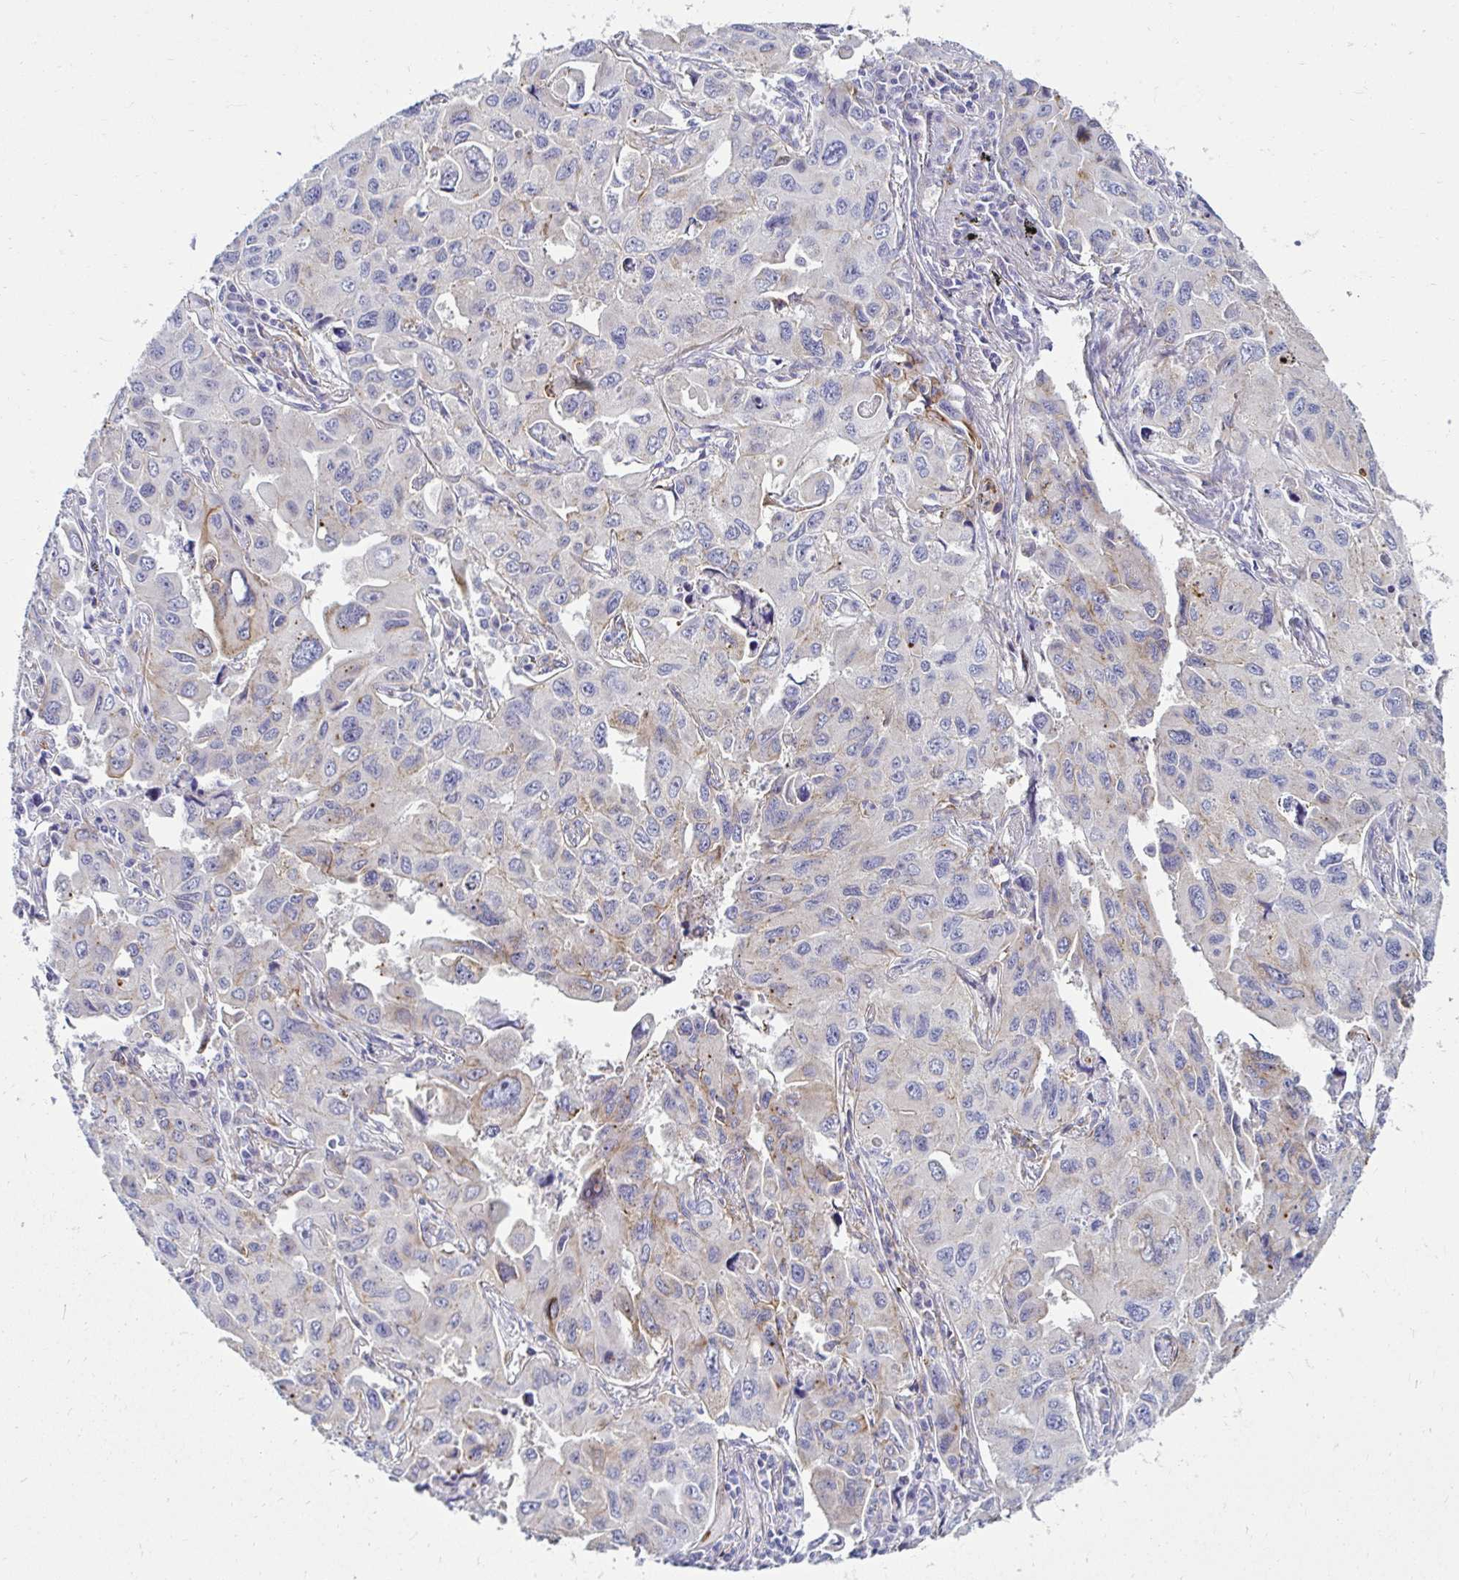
{"staining": {"intensity": "weak", "quantity": "<25%", "location": "cytoplasmic/membranous"}, "tissue": "lung cancer", "cell_type": "Tumor cells", "image_type": "cancer", "snomed": [{"axis": "morphology", "description": "Adenocarcinoma, NOS"}, {"axis": "topography", "description": "Lung"}], "caption": "There is no significant positivity in tumor cells of lung cancer.", "gene": "ANKRD62", "patient": {"sex": "male", "age": 64}}